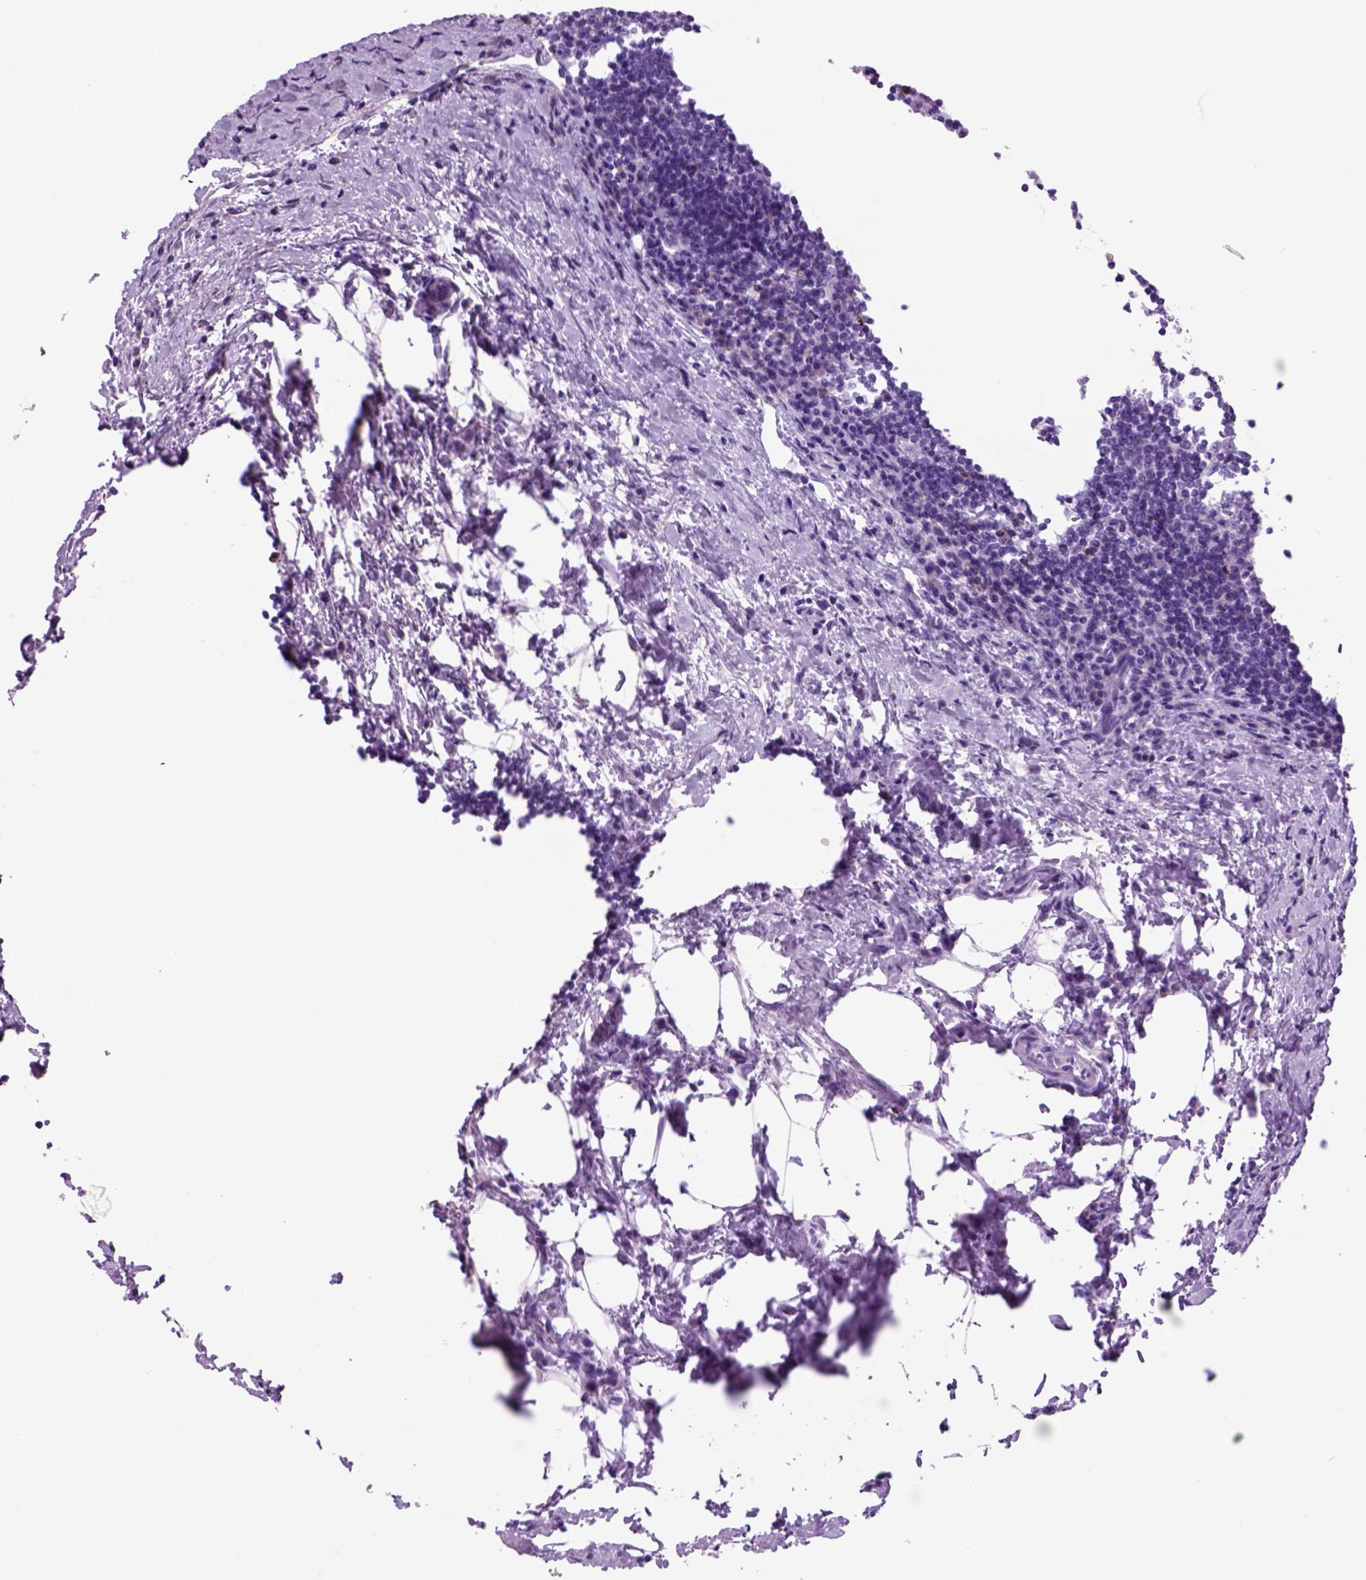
{"staining": {"intensity": "negative", "quantity": "none", "location": "none"}, "tissue": "lymph node", "cell_type": "Germinal center cells", "image_type": "normal", "snomed": [{"axis": "morphology", "description": "Normal tissue, NOS"}, {"axis": "topography", "description": "Lymph node"}], "caption": "A high-resolution micrograph shows IHC staining of benign lymph node, which displays no significant positivity in germinal center cells. (Brightfield microscopy of DAB IHC at high magnification).", "gene": "HHIPL2", "patient": {"sex": "male", "age": 67}}